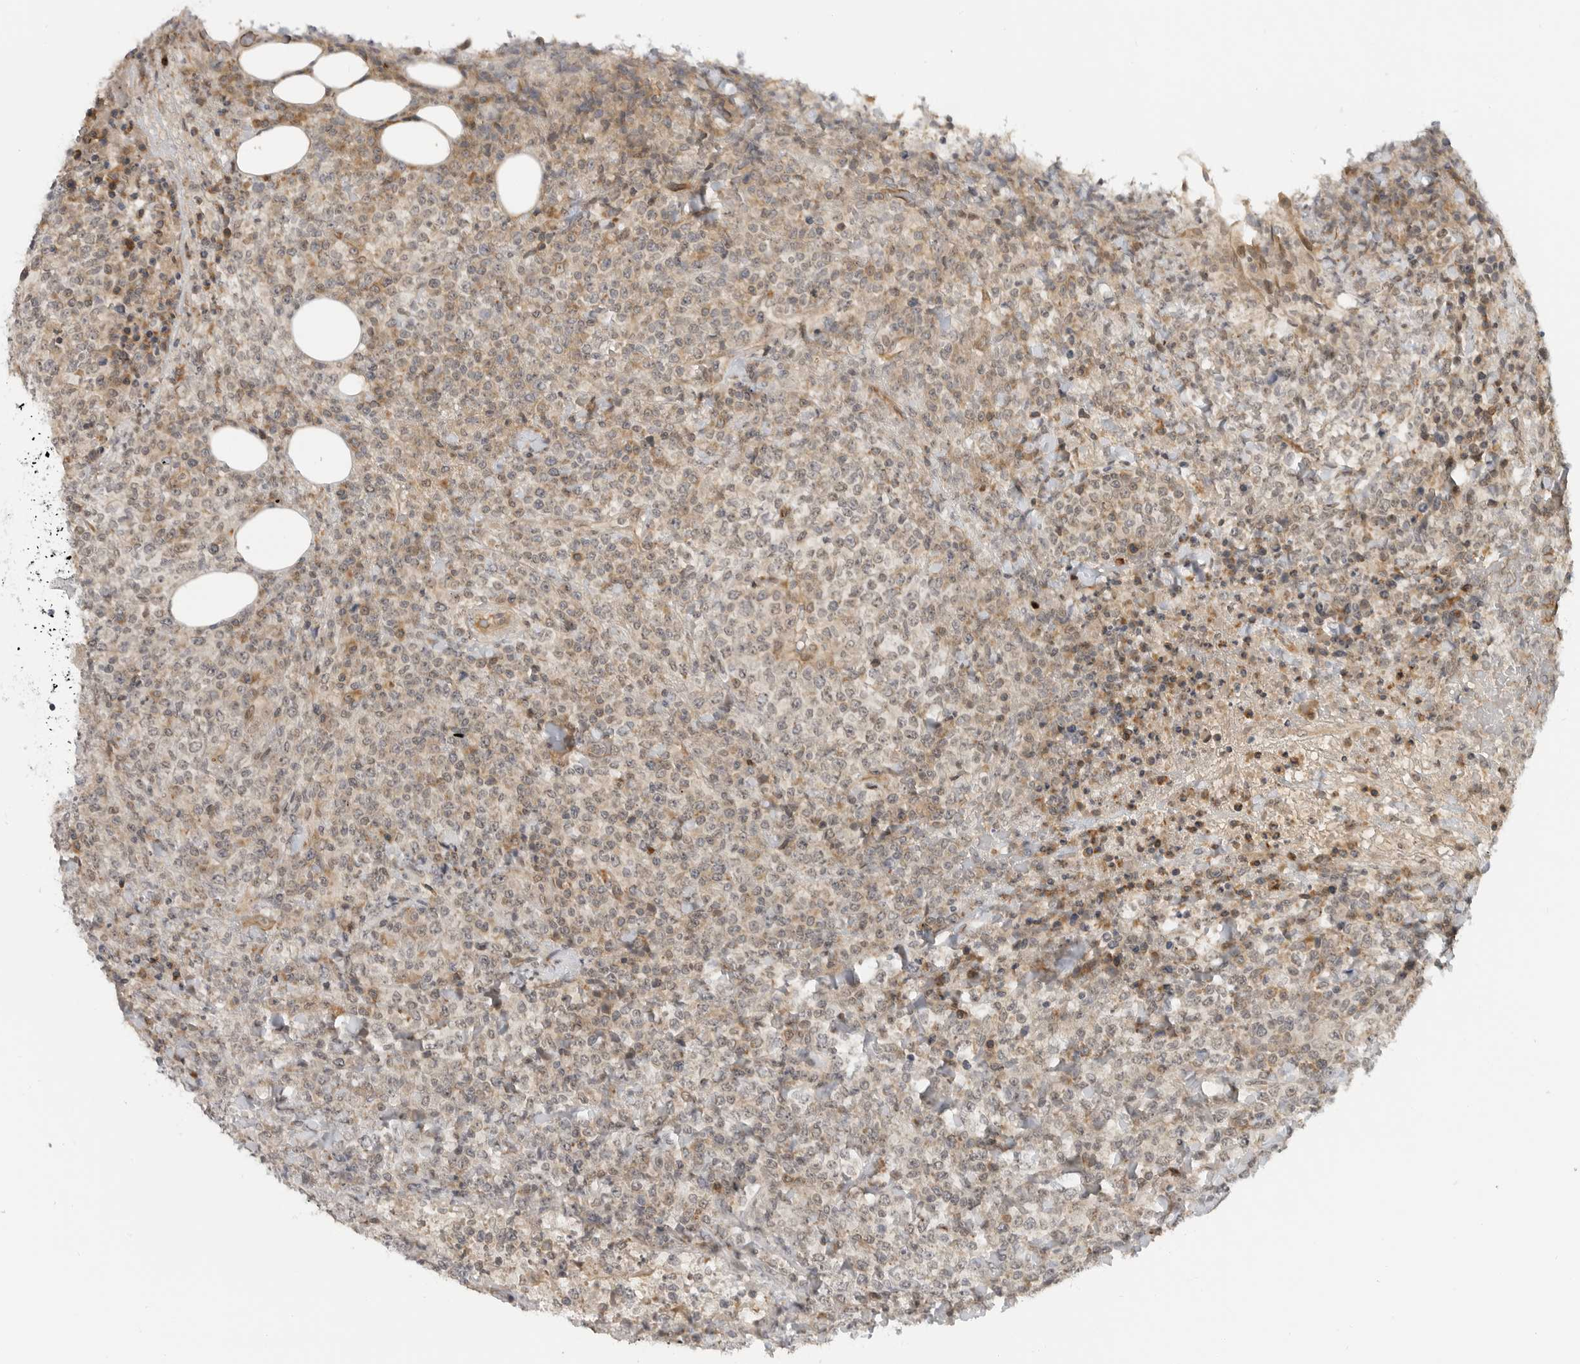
{"staining": {"intensity": "weak", "quantity": "25%-75%", "location": "cytoplasmic/membranous,nuclear"}, "tissue": "lymphoma", "cell_type": "Tumor cells", "image_type": "cancer", "snomed": [{"axis": "morphology", "description": "Malignant lymphoma, non-Hodgkin's type, High grade"}, {"axis": "topography", "description": "Lymph node"}], "caption": "Malignant lymphoma, non-Hodgkin's type (high-grade) stained with DAB (3,3'-diaminobenzidine) IHC exhibits low levels of weak cytoplasmic/membranous and nuclear positivity in approximately 25%-75% of tumor cells.", "gene": "CEP295NL", "patient": {"sex": "male", "age": 13}}